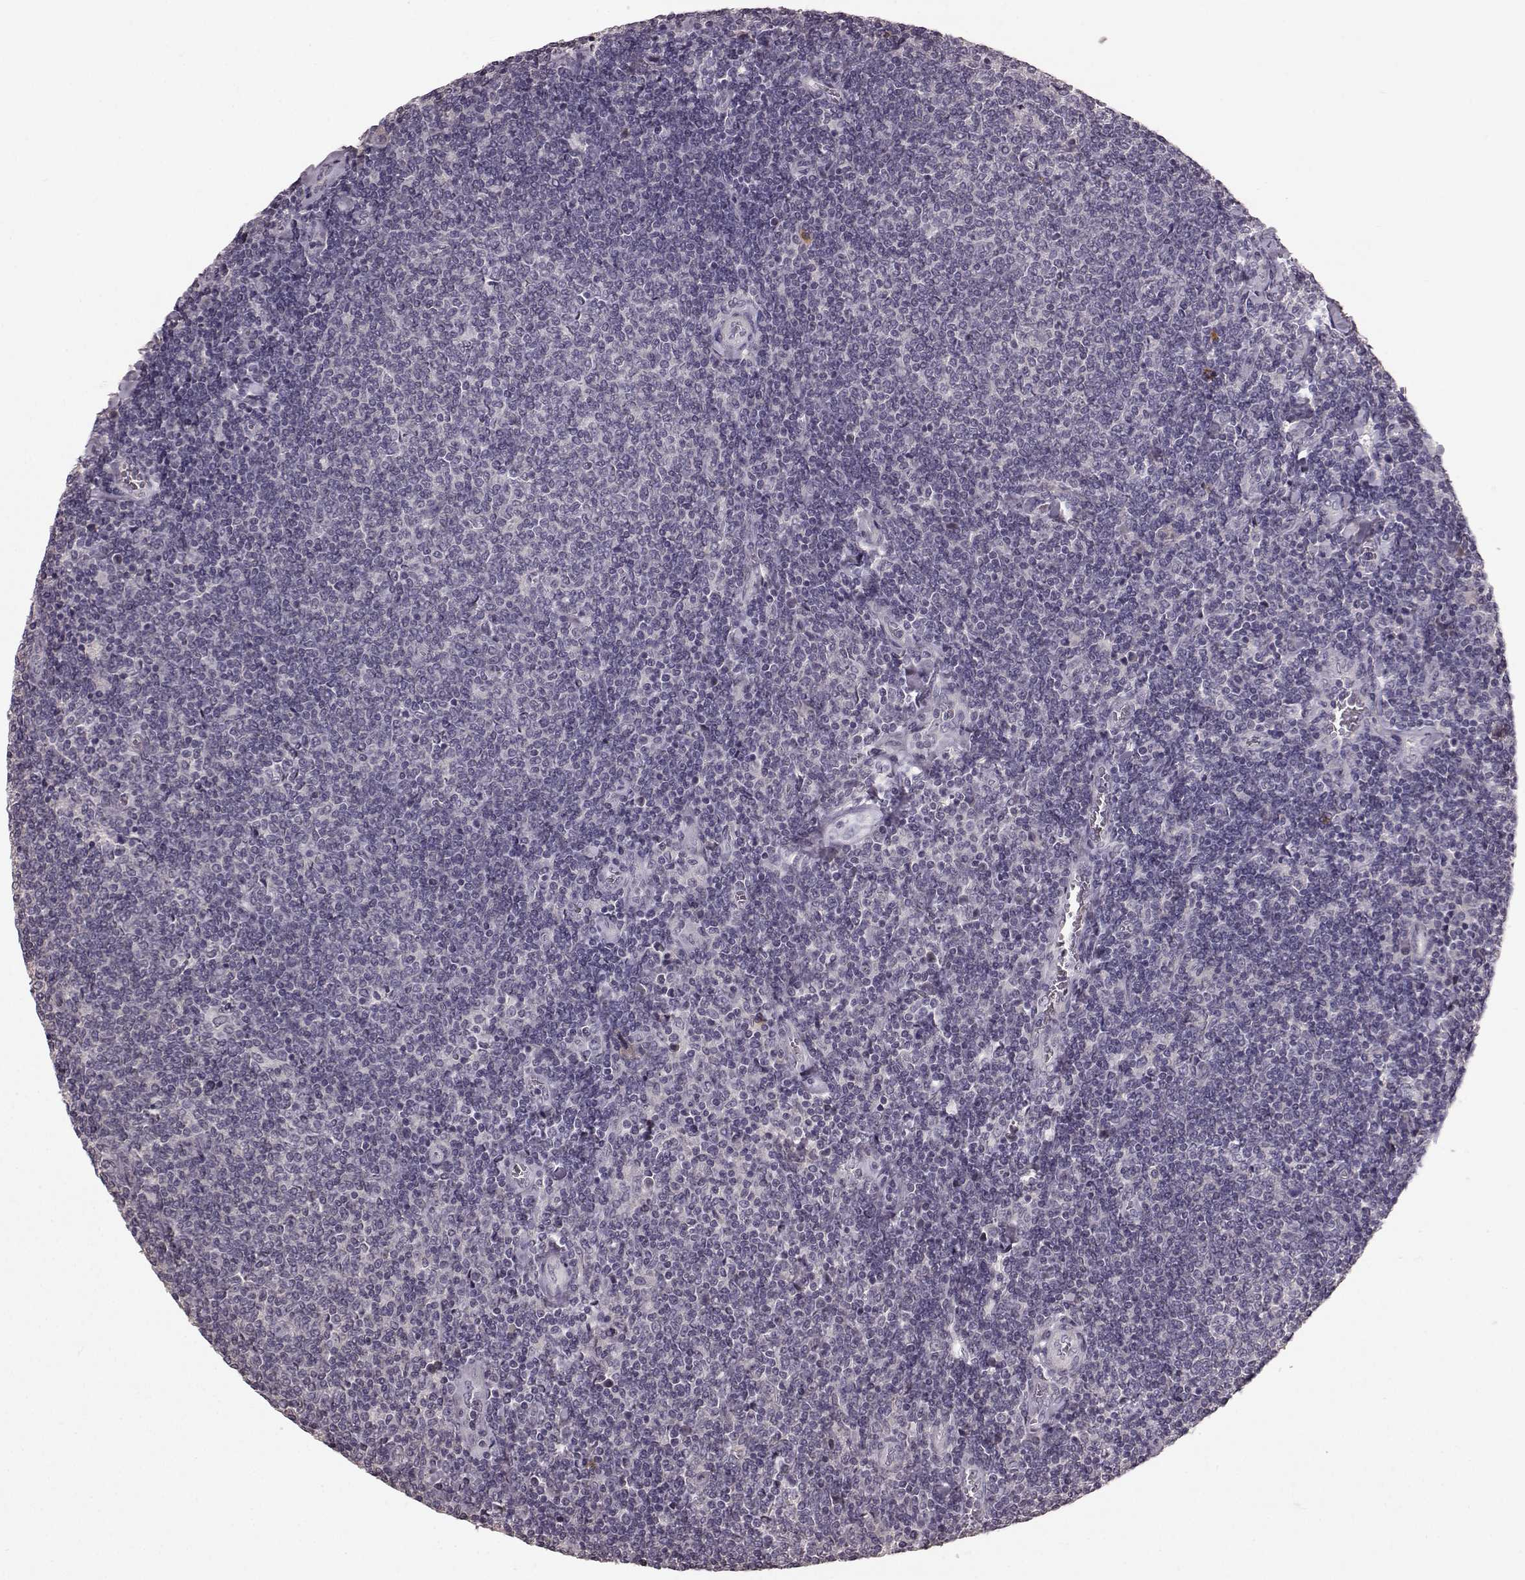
{"staining": {"intensity": "negative", "quantity": "none", "location": "none"}, "tissue": "lymphoma", "cell_type": "Tumor cells", "image_type": "cancer", "snomed": [{"axis": "morphology", "description": "Malignant lymphoma, non-Hodgkin's type, Low grade"}, {"axis": "topography", "description": "Lymph node"}], "caption": "The micrograph demonstrates no staining of tumor cells in lymphoma.", "gene": "SLC52A3", "patient": {"sex": "male", "age": 52}}